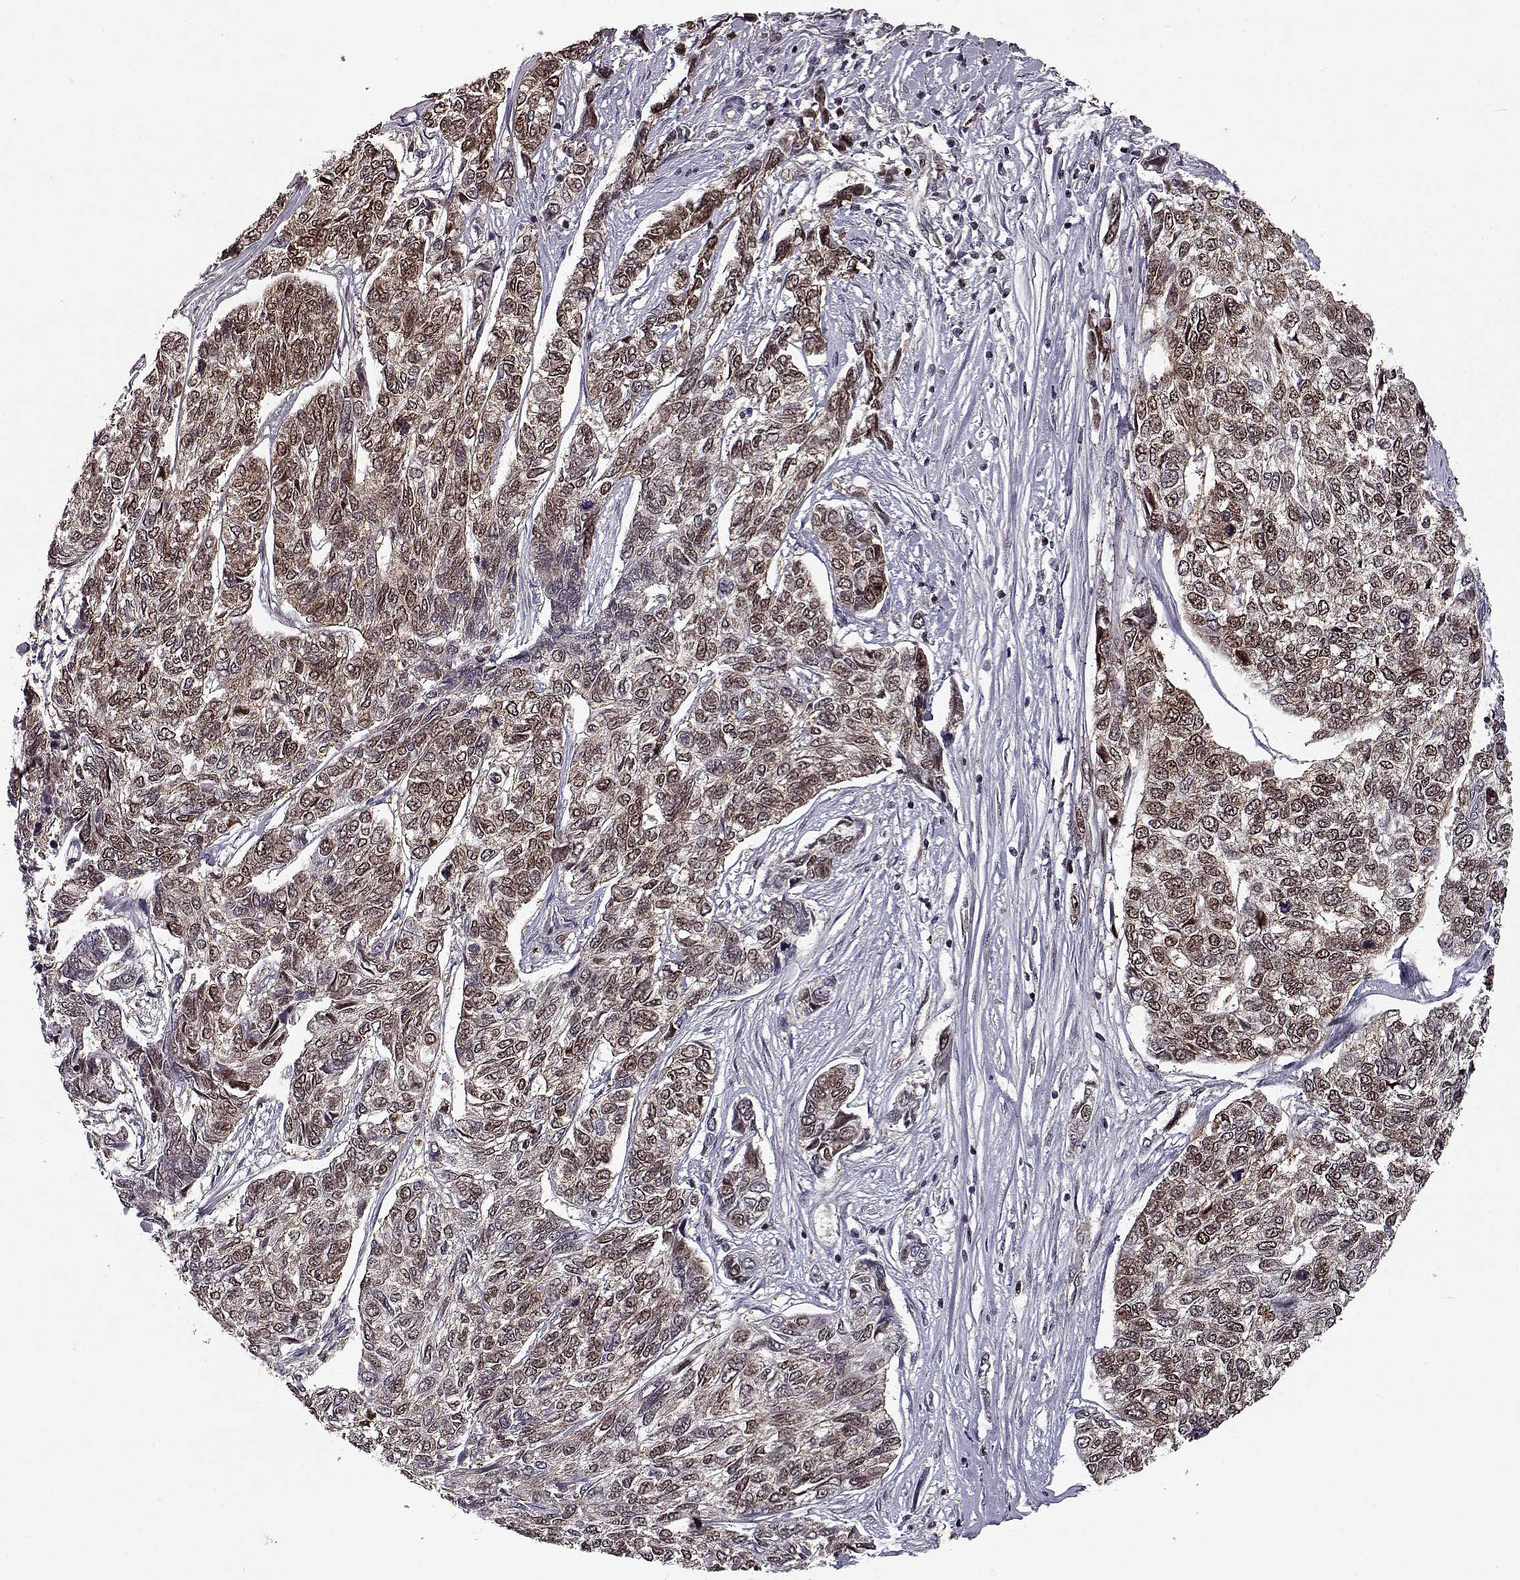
{"staining": {"intensity": "moderate", "quantity": ">75%", "location": "cytoplasmic/membranous"}, "tissue": "skin cancer", "cell_type": "Tumor cells", "image_type": "cancer", "snomed": [{"axis": "morphology", "description": "Basal cell carcinoma"}, {"axis": "topography", "description": "Skin"}], "caption": "Immunohistochemistry (IHC) image of neoplastic tissue: basal cell carcinoma (skin) stained using immunohistochemistry (IHC) exhibits medium levels of moderate protein expression localized specifically in the cytoplasmic/membranous of tumor cells, appearing as a cytoplasmic/membranous brown color.", "gene": "RANBP1", "patient": {"sex": "female", "age": 65}}